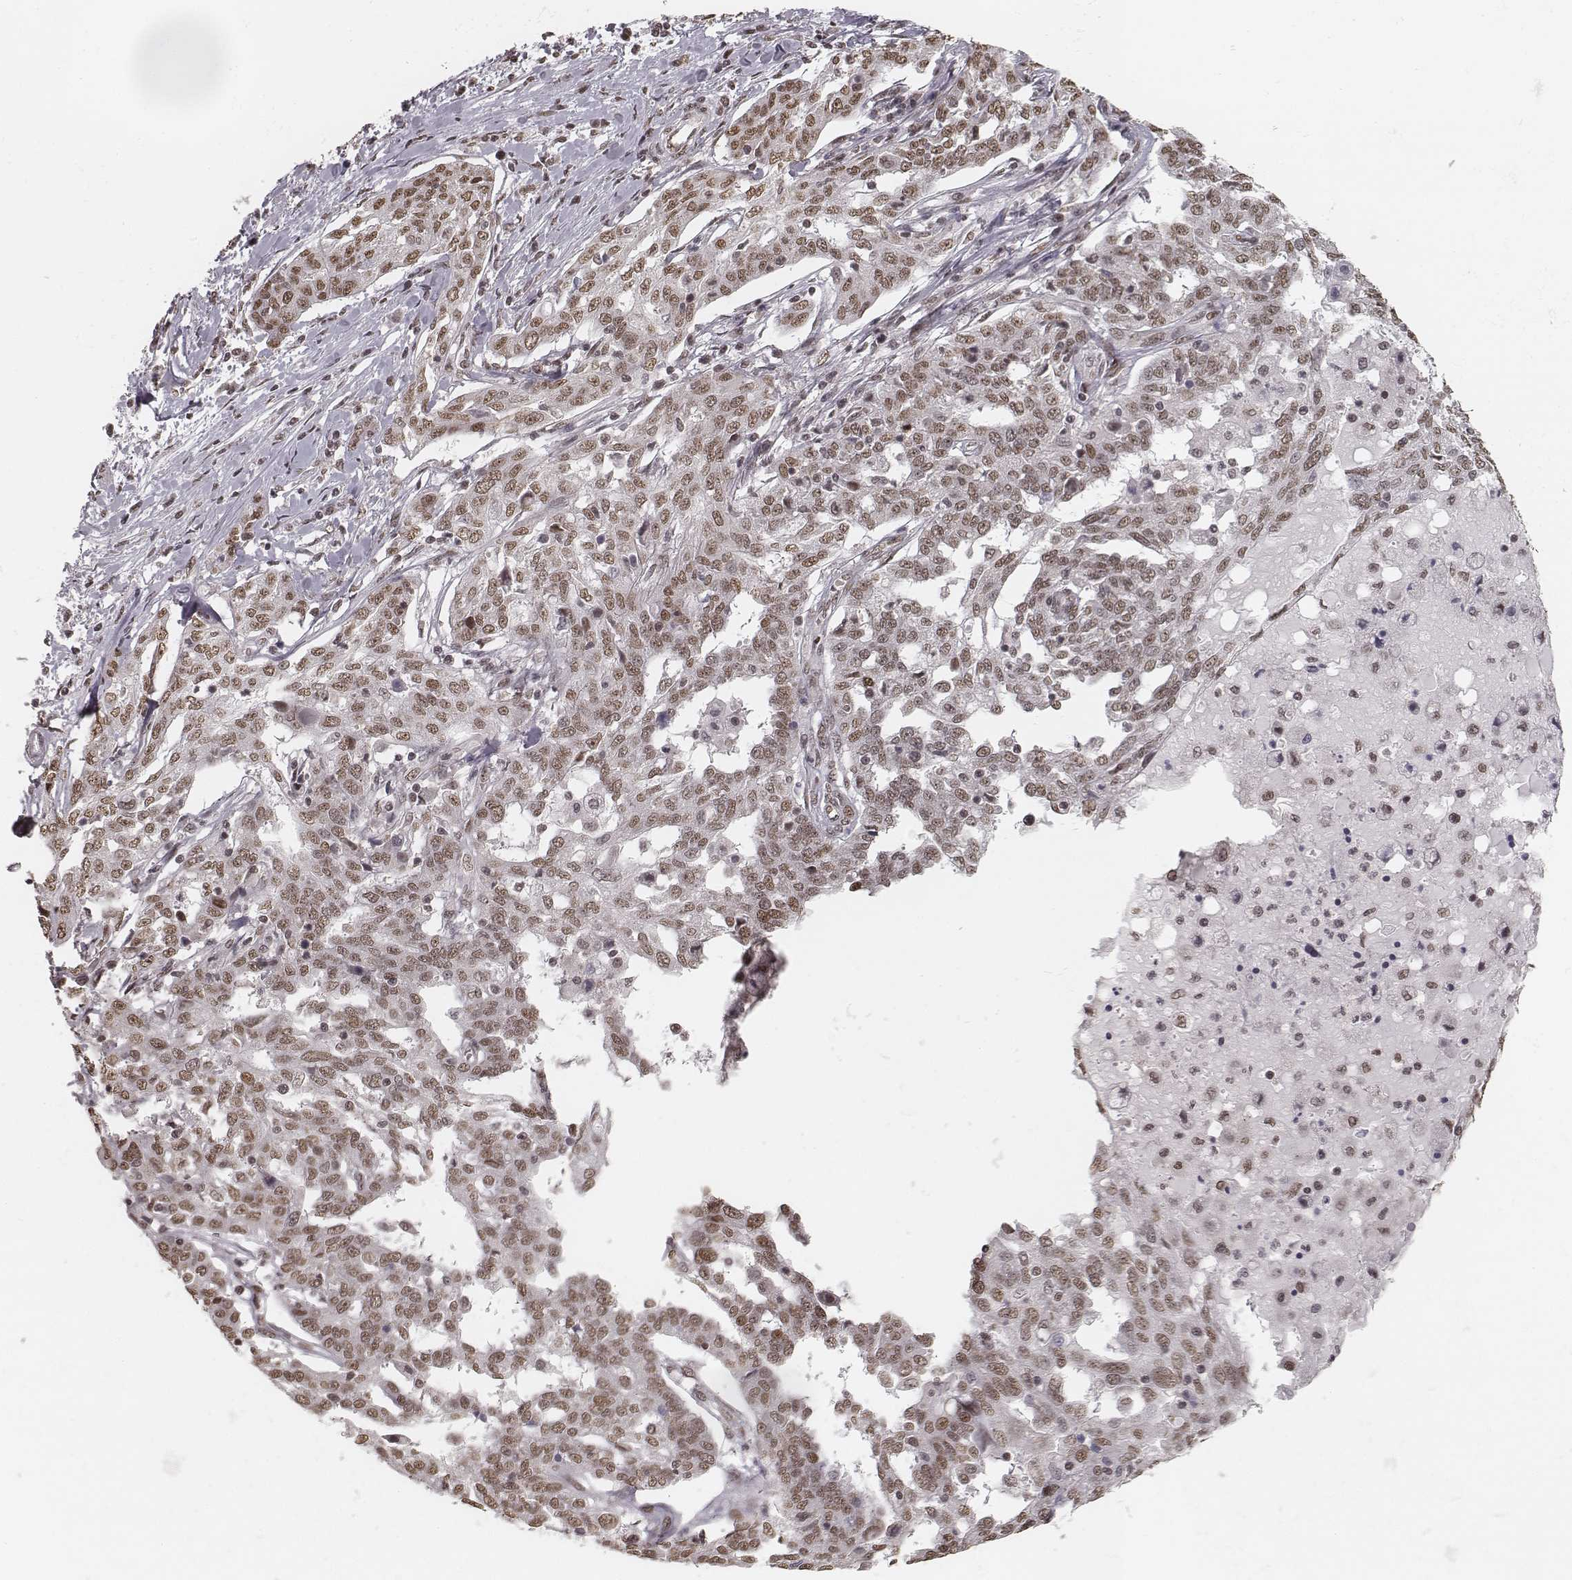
{"staining": {"intensity": "moderate", "quantity": ">75%", "location": "nuclear"}, "tissue": "ovarian cancer", "cell_type": "Tumor cells", "image_type": "cancer", "snomed": [{"axis": "morphology", "description": "Cystadenocarcinoma, serous, NOS"}, {"axis": "topography", "description": "Ovary"}], "caption": "Moderate nuclear expression is seen in about >75% of tumor cells in serous cystadenocarcinoma (ovarian).", "gene": "HMGA2", "patient": {"sex": "female", "age": 67}}